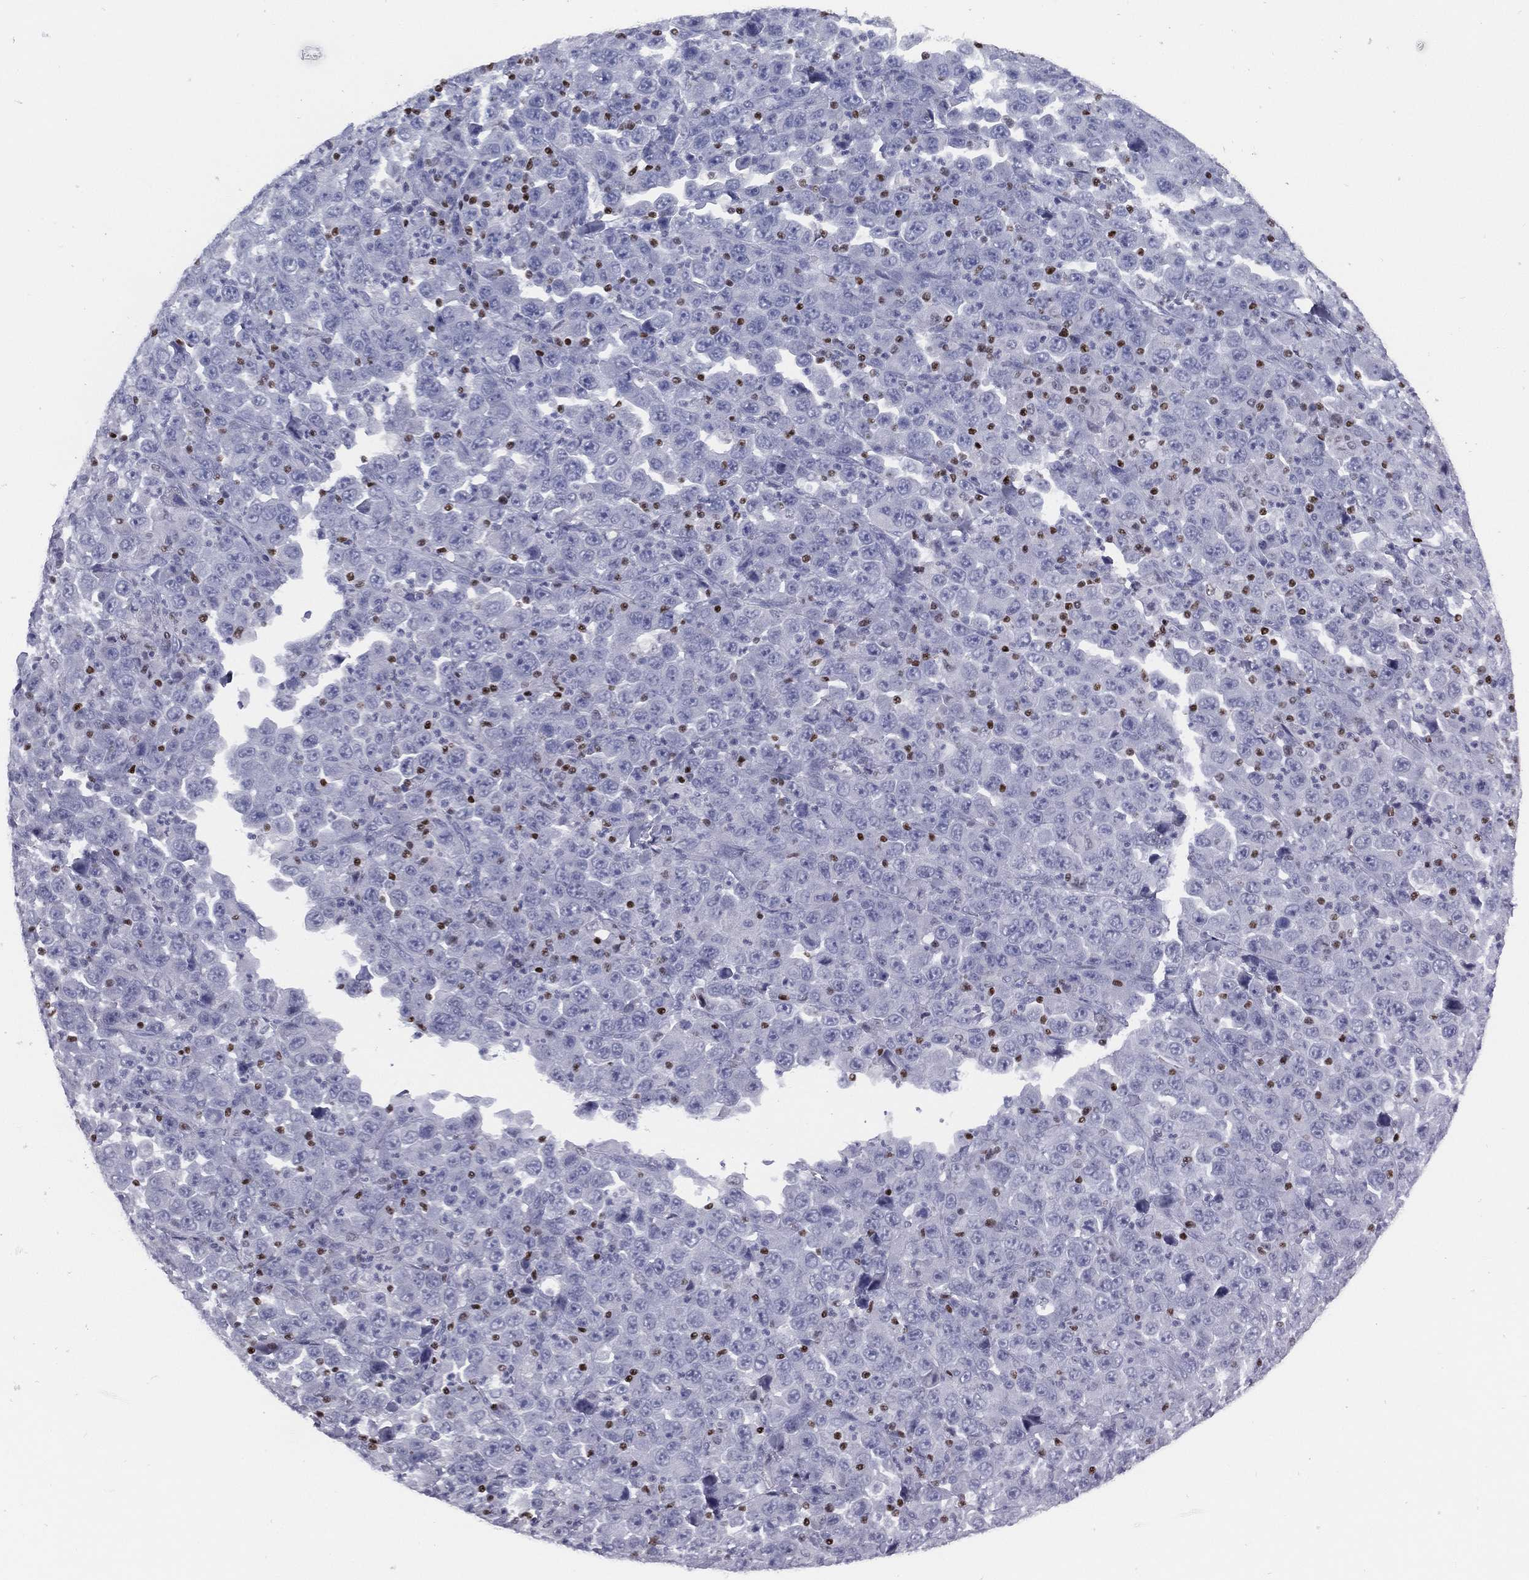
{"staining": {"intensity": "negative", "quantity": "none", "location": "none"}, "tissue": "stomach cancer", "cell_type": "Tumor cells", "image_type": "cancer", "snomed": [{"axis": "morphology", "description": "Normal tissue, NOS"}, {"axis": "morphology", "description": "Adenocarcinoma, NOS"}, {"axis": "topography", "description": "Stomach, upper"}, {"axis": "topography", "description": "Stomach"}], "caption": "A histopathology image of human stomach cancer is negative for staining in tumor cells. (Stains: DAB IHC with hematoxylin counter stain, Microscopy: brightfield microscopy at high magnification).", "gene": "PYHIN1", "patient": {"sex": "male", "age": 59}}